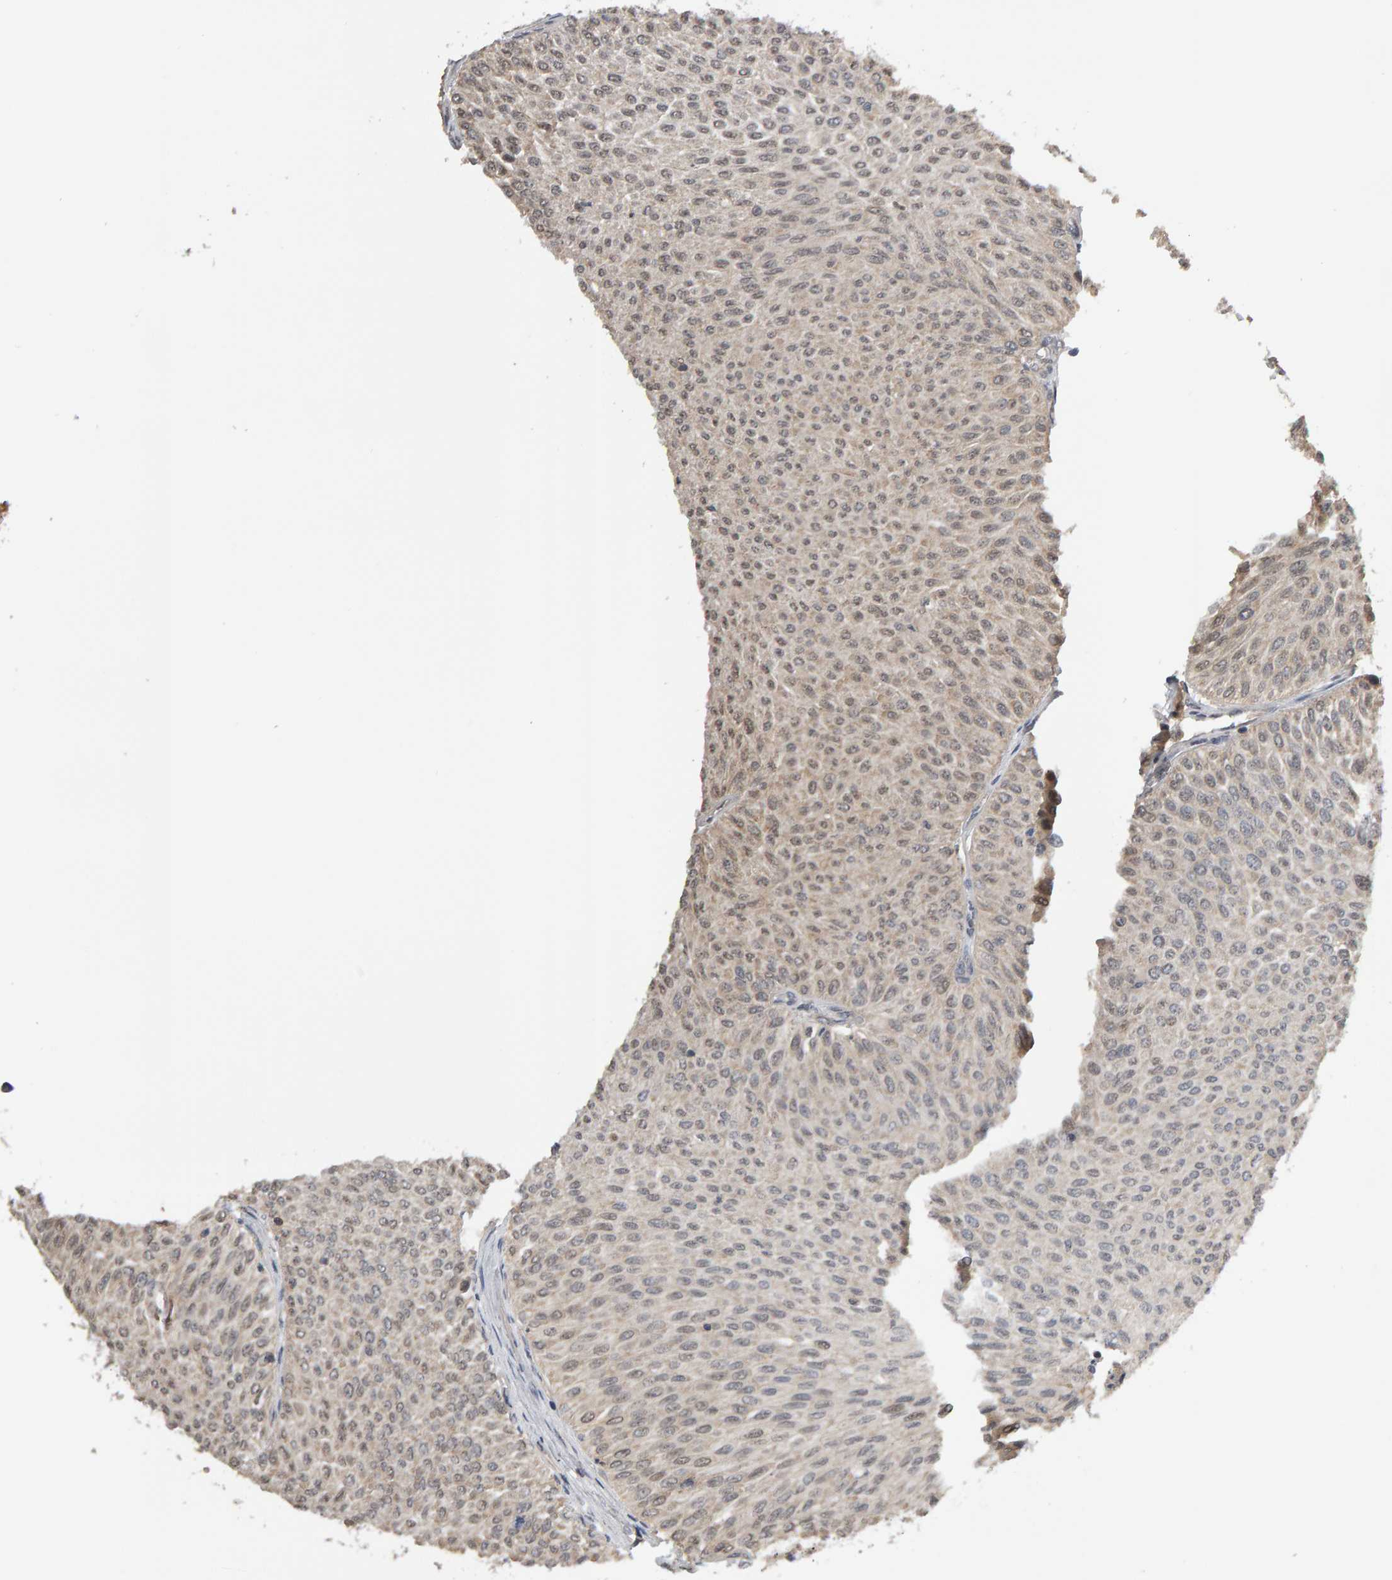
{"staining": {"intensity": "weak", "quantity": "25%-75%", "location": "nuclear"}, "tissue": "urothelial cancer", "cell_type": "Tumor cells", "image_type": "cancer", "snomed": [{"axis": "morphology", "description": "Urothelial carcinoma, Low grade"}, {"axis": "topography", "description": "Urinary bladder"}], "caption": "IHC staining of urothelial carcinoma (low-grade), which displays low levels of weak nuclear expression in approximately 25%-75% of tumor cells indicating weak nuclear protein expression. The staining was performed using DAB (3,3'-diaminobenzidine) (brown) for protein detection and nuclei were counterstained in hematoxylin (blue).", "gene": "COASY", "patient": {"sex": "male", "age": 78}}